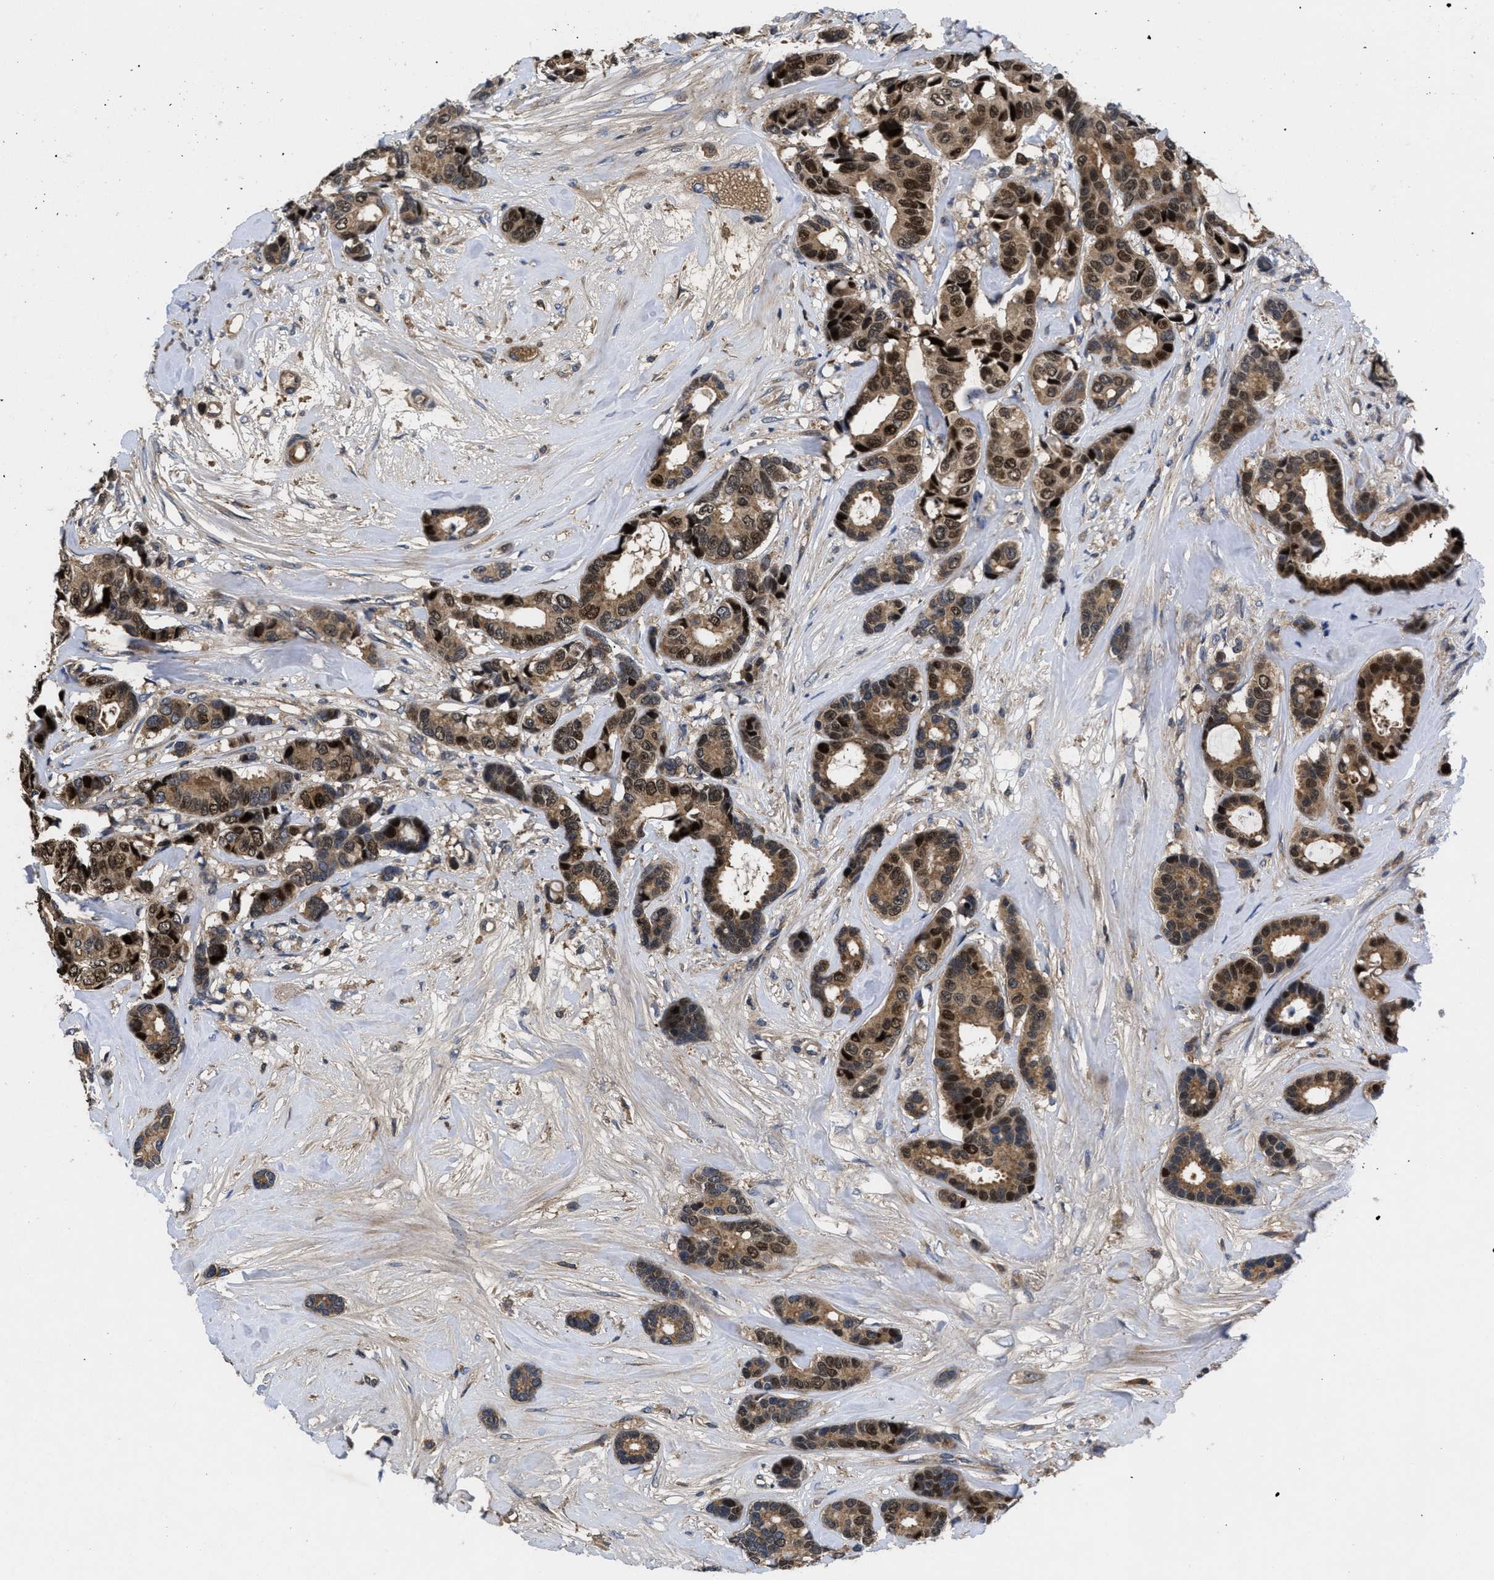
{"staining": {"intensity": "strong", "quantity": ">75%", "location": "cytoplasmic/membranous,nuclear"}, "tissue": "breast cancer", "cell_type": "Tumor cells", "image_type": "cancer", "snomed": [{"axis": "morphology", "description": "Duct carcinoma"}, {"axis": "topography", "description": "Breast"}], "caption": "Immunohistochemistry staining of breast intraductal carcinoma, which reveals high levels of strong cytoplasmic/membranous and nuclear staining in approximately >75% of tumor cells indicating strong cytoplasmic/membranous and nuclear protein positivity. The staining was performed using DAB (3,3'-diaminobenzidine) (brown) for protein detection and nuclei were counterstained in hematoxylin (blue).", "gene": "FAM200A", "patient": {"sex": "female", "age": 87}}